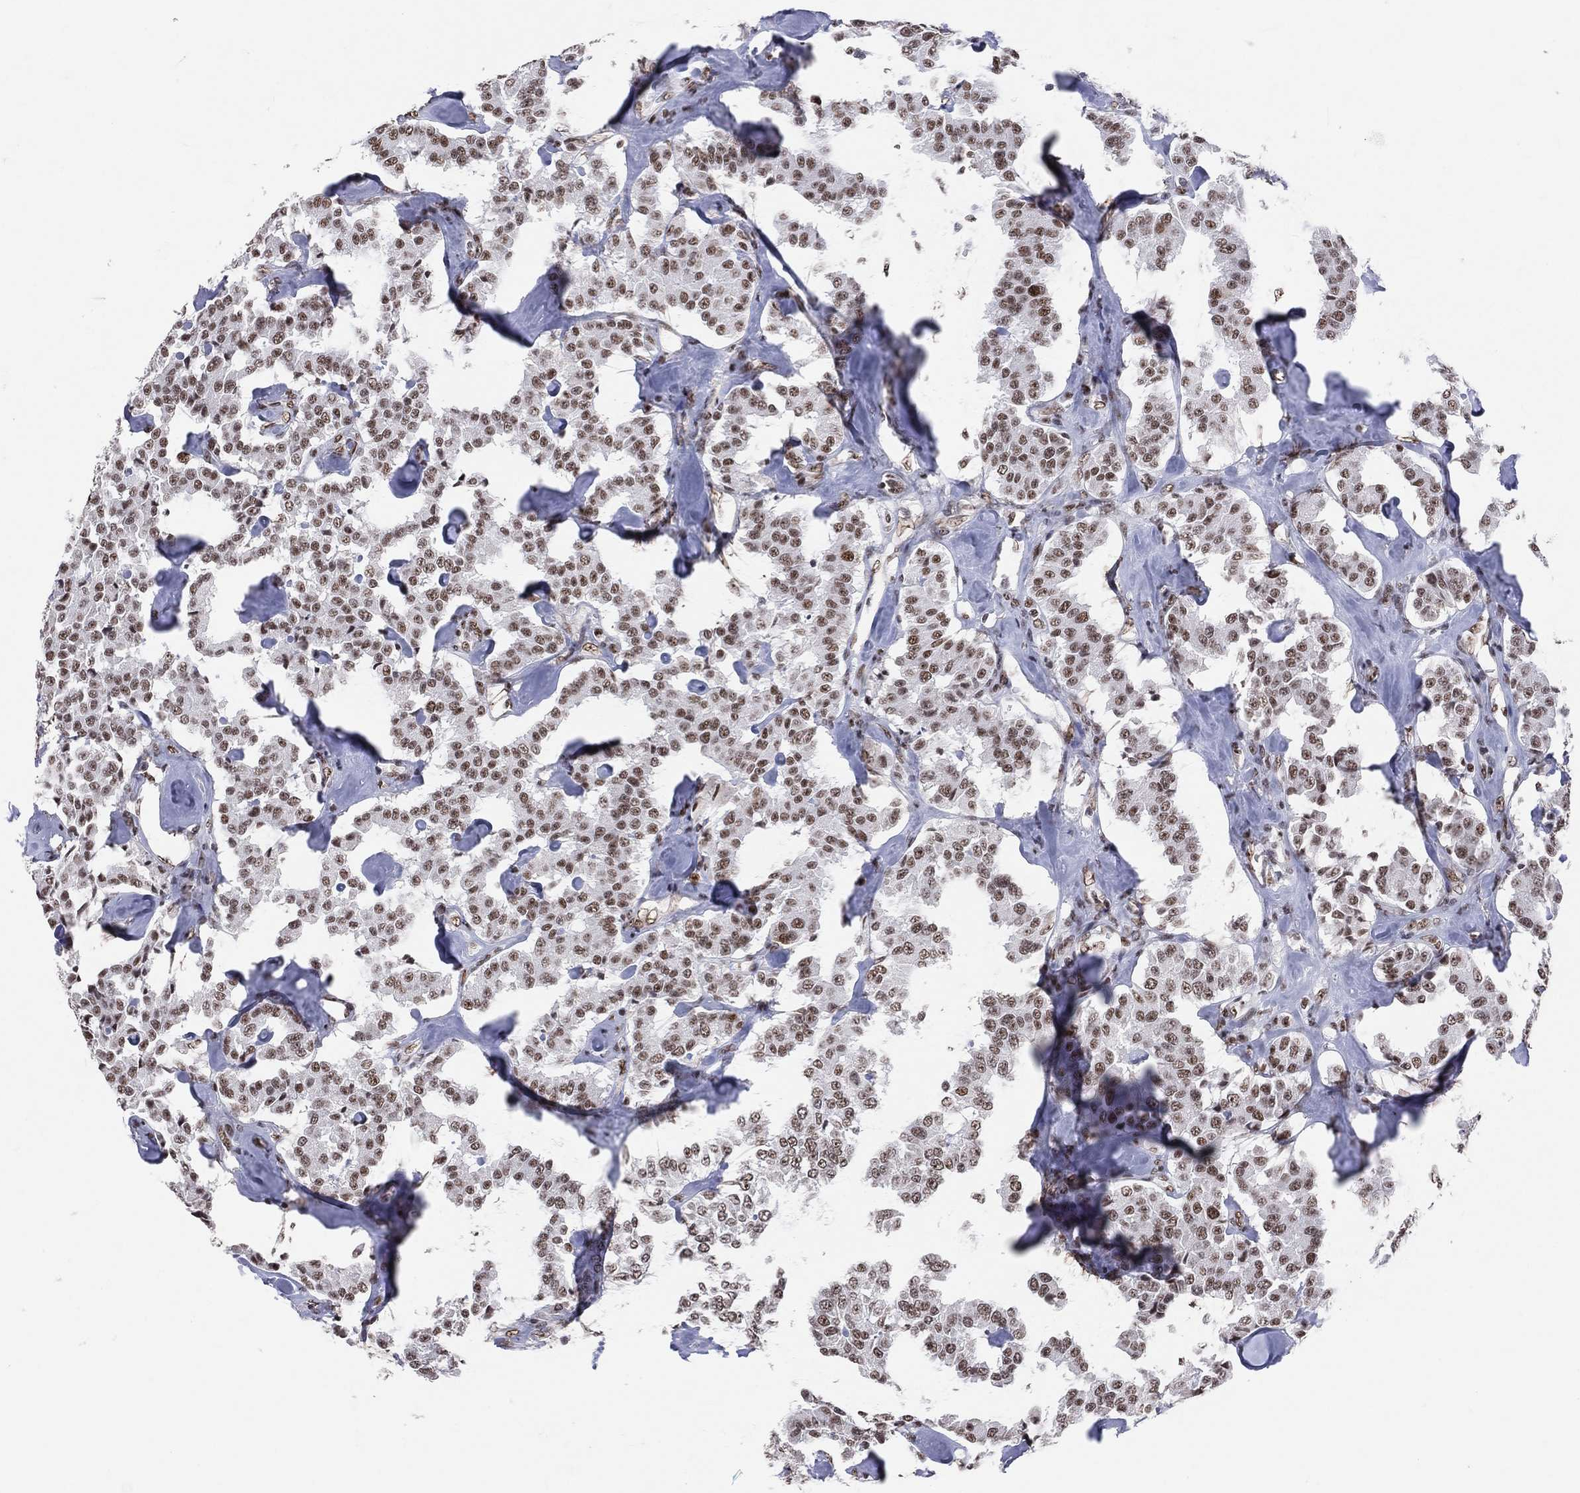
{"staining": {"intensity": "strong", "quantity": "<25%", "location": "nuclear"}, "tissue": "carcinoid", "cell_type": "Tumor cells", "image_type": "cancer", "snomed": [{"axis": "morphology", "description": "Carcinoid, malignant, NOS"}, {"axis": "topography", "description": "Pancreas"}], "caption": "Malignant carcinoid stained with a protein marker exhibits strong staining in tumor cells.", "gene": "CDK7", "patient": {"sex": "male", "age": 41}}